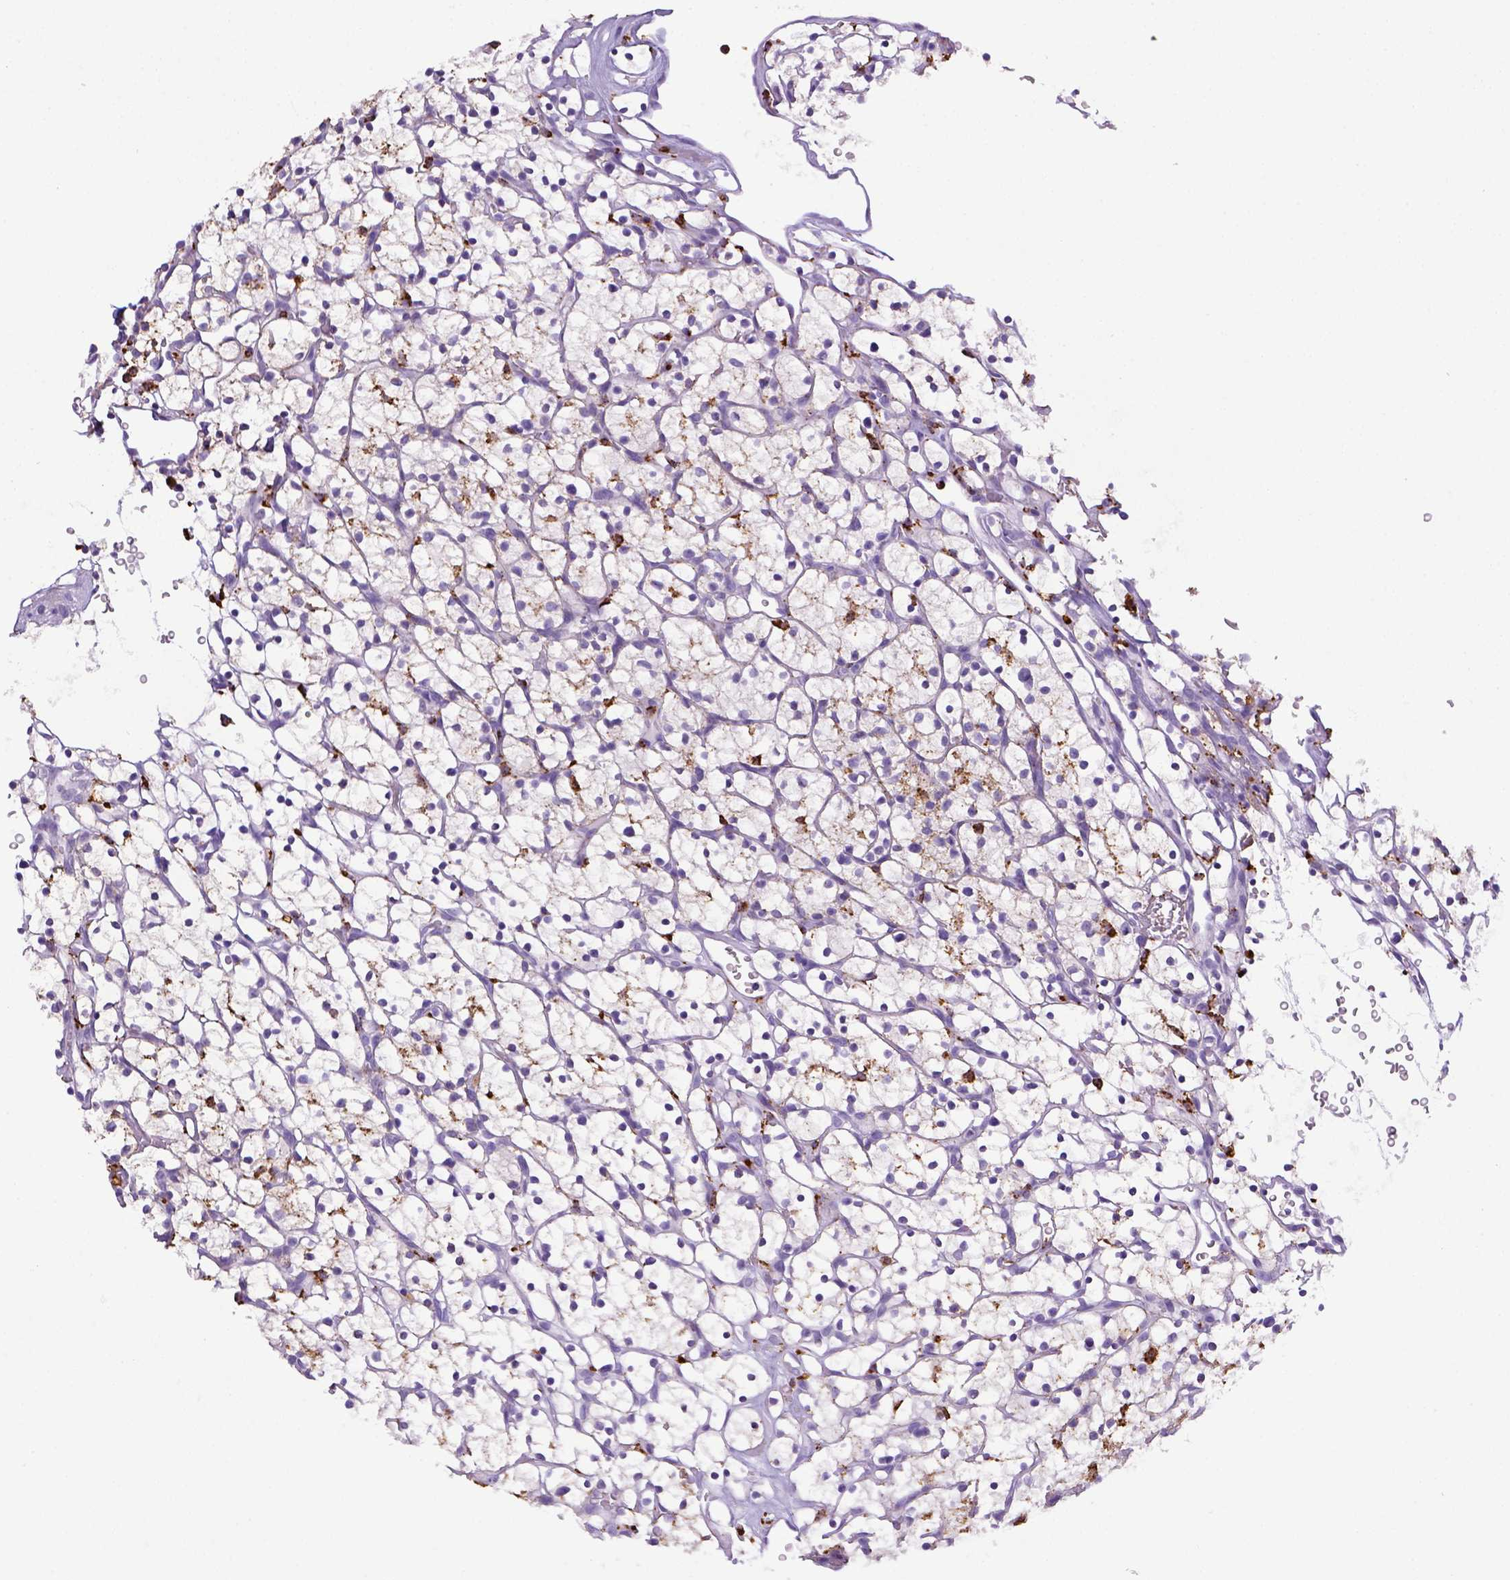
{"staining": {"intensity": "negative", "quantity": "none", "location": "none"}, "tissue": "renal cancer", "cell_type": "Tumor cells", "image_type": "cancer", "snomed": [{"axis": "morphology", "description": "Adenocarcinoma, NOS"}, {"axis": "topography", "description": "Kidney"}], "caption": "A high-resolution micrograph shows IHC staining of renal cancer, which displays no significant positivity in tumor cells. (Stains: DAB (3,3'-diaminobenzidine) immunohistochemistry (IHC) with hematoxylin counter stain, Microscopy: brightfield microscopy at high magnification).", "gene": "CD68", "patient": {"sex": "female", "age": 64}}